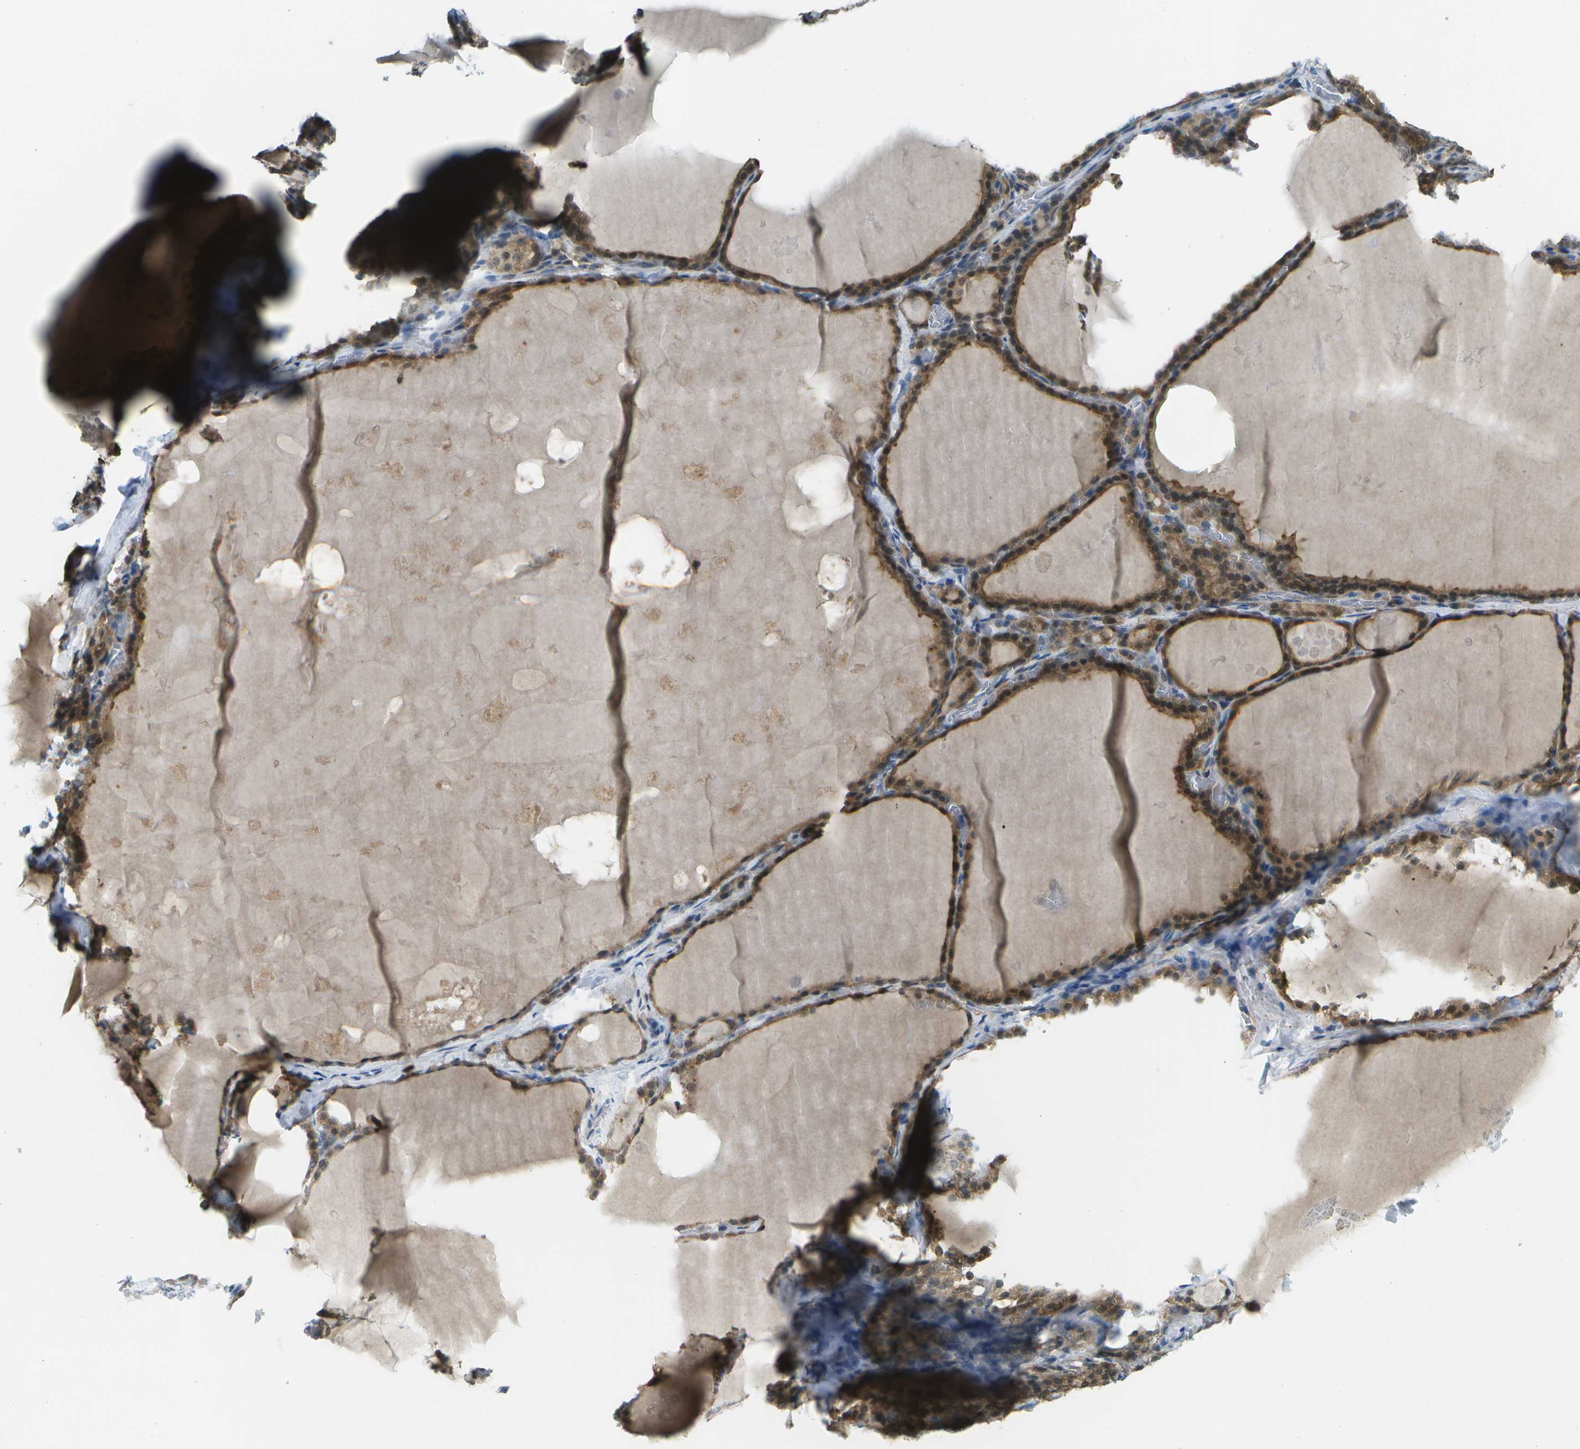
{"staining": {"intensity": "moderate", "quantity": ">75%", "location": "cytoplasmic/membranous,nuclear"}, "tissue": "thyroid gland", "cell_type": "Glandular cells", "image_type": "normal", "snomed": [{"axis": "morphology", "description": "Normal tissue, NOS"}, {"axis": "topography", "description": "Thyroid gland"}], "caption": "Moderate cytoplasmic/membranous,nuclear protein staining is appreciated in approximately >75% of glandular cells in thyroid gland. The staining is performed using DAB (3,3'-diaminobenzidine) brown chromogen to label protein expression. The nuclei are counter-stained blue using hematoxylin.", "gene": "CDH23", "patient": {"sex": "male", "age": 56}}